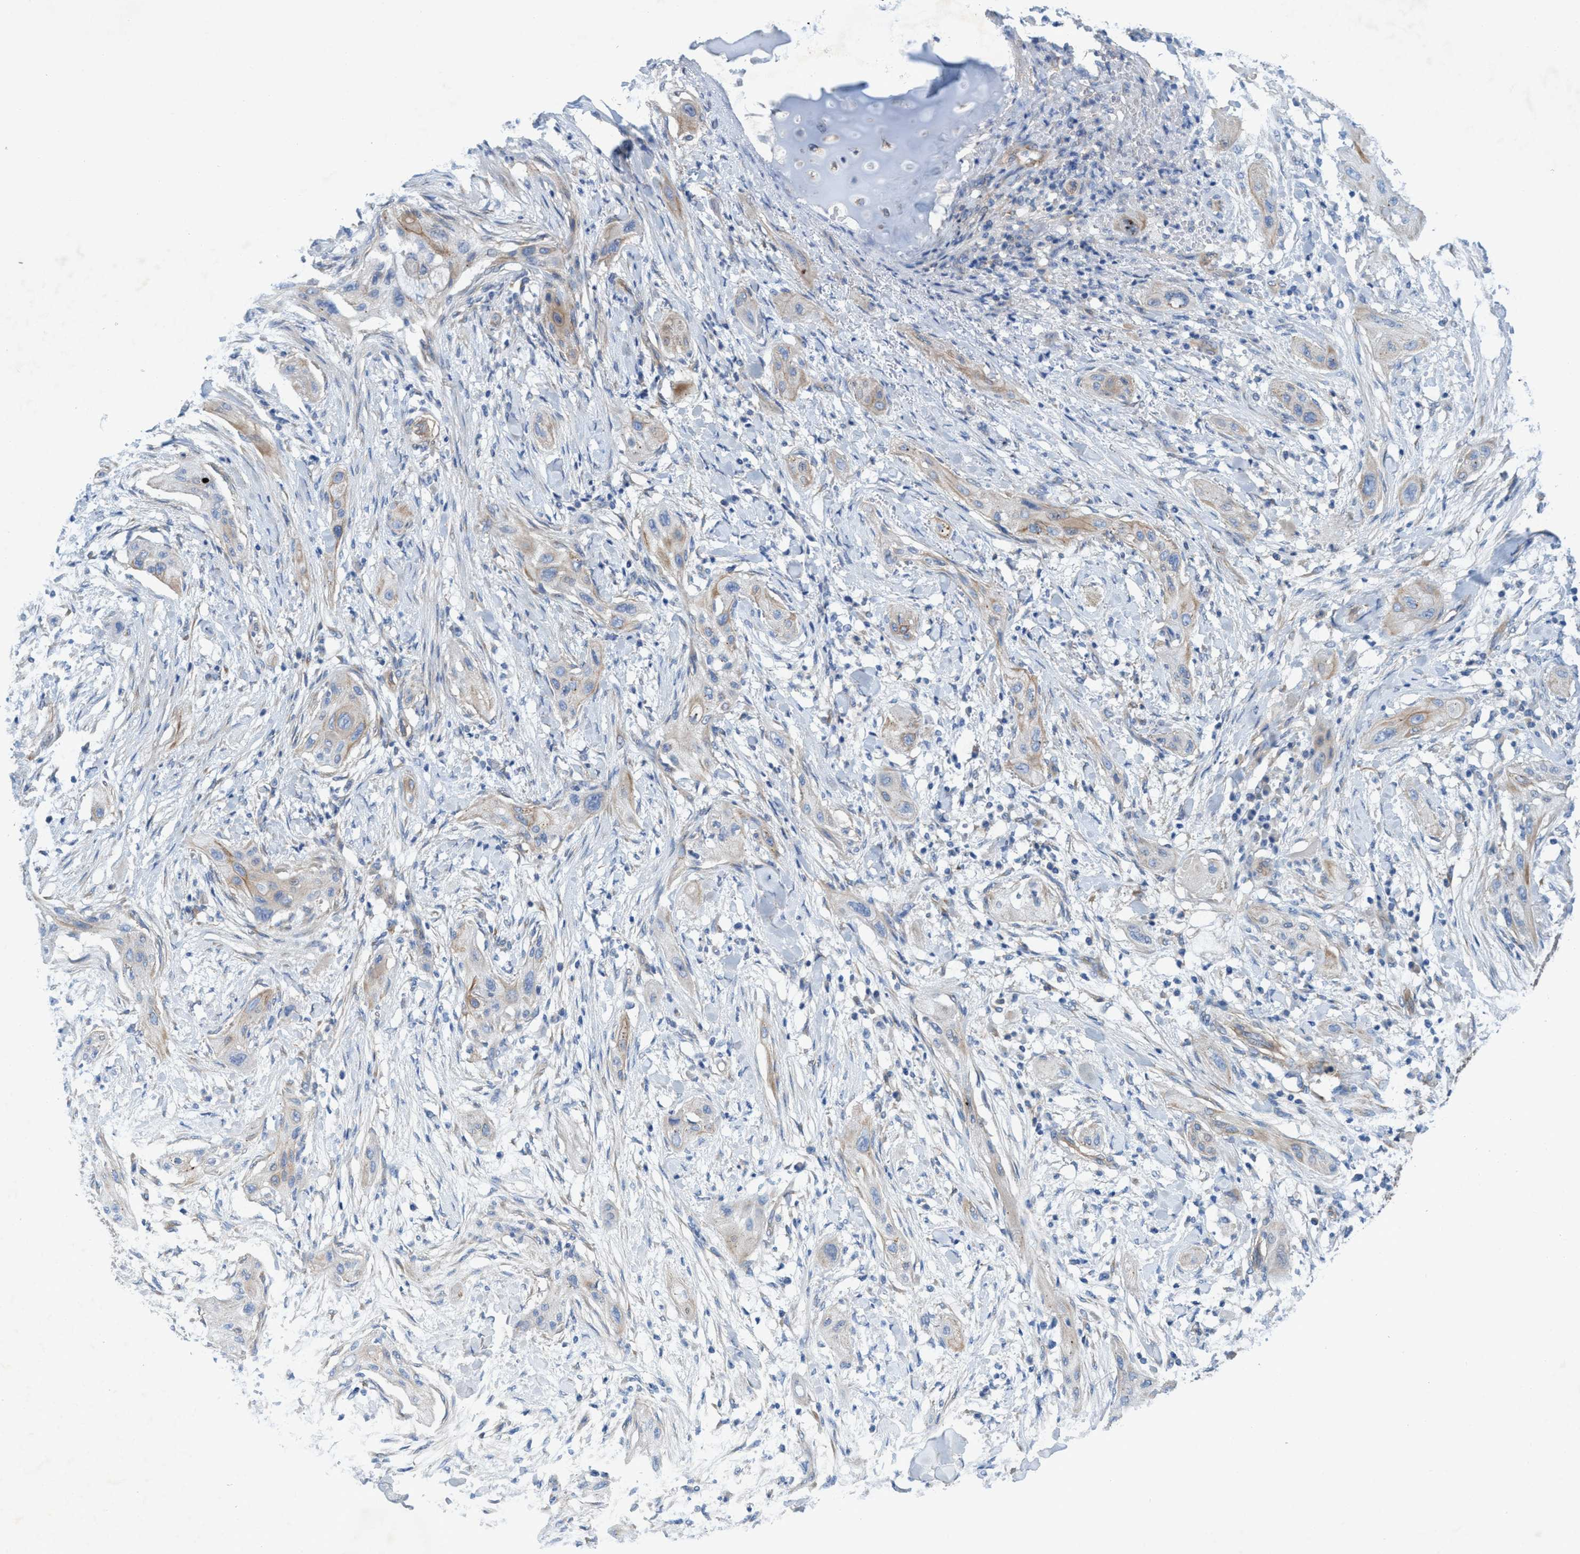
{"staining": {"intensity": "weak", "quantity": "25%-75%", "location": "cytoplasmic/membranous"}, "tissue": "lung cancer", "cell_type": "Tumor cells", "image_type": "cancer", "snomed": [{"axis": "morphology", "description": "Squamous cell carcinoma, NOS"}, {"axis": "topography", "description": "Lung"}], "caption": "Protein staining by IHC exhibits weak cytoplasmic/membranous positivity in approximately 25%-75% of tumor cells in lung cancer.", "gene": "GULP1", "patient": {"sex": "female", "age": 47}}